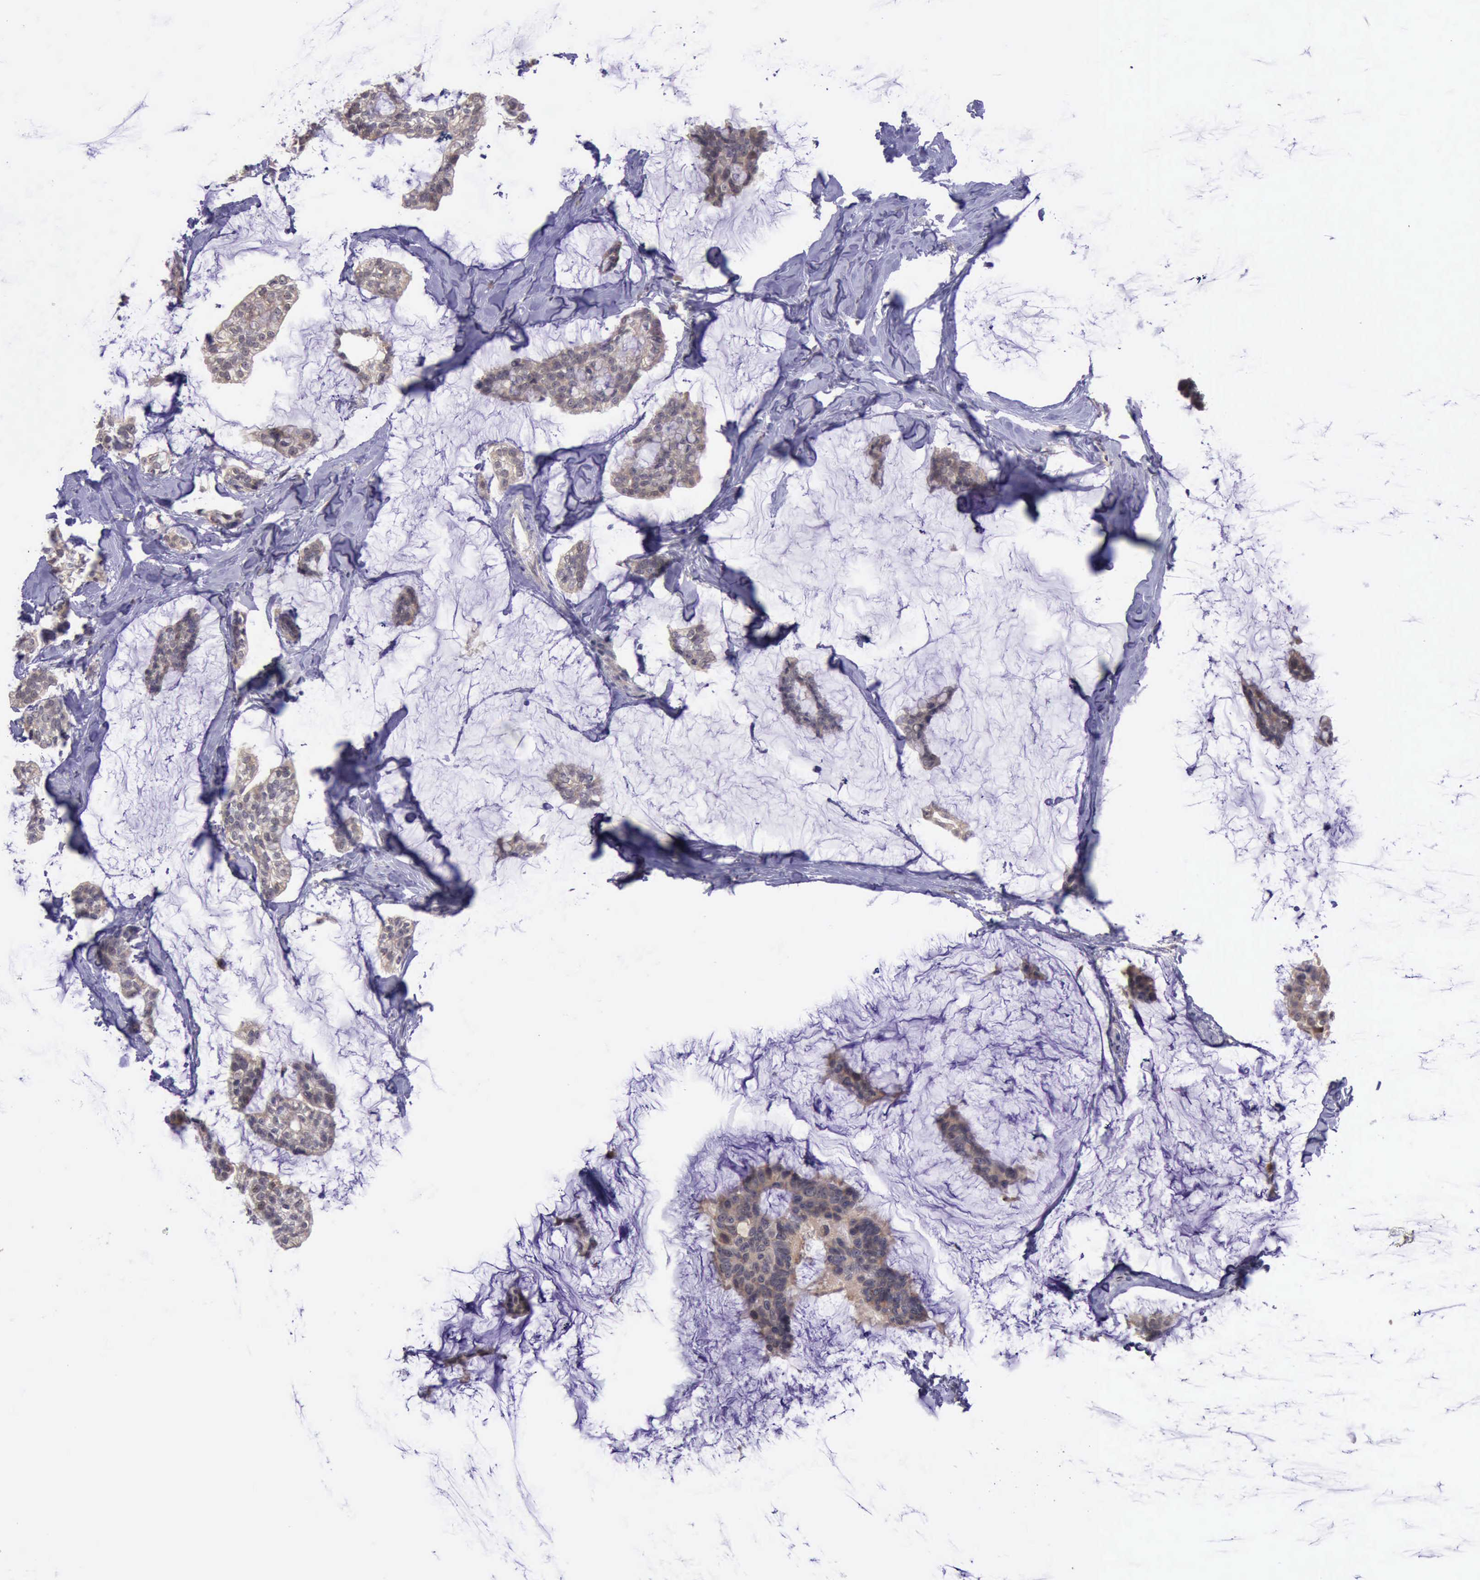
{"staining": {"intensity": "weak", "quantity": ">75%", "location": "cytoplasmic/membranous"}, "tissue": "breast cancer", "cell_type": "Tumor cells", "image_type": "cancer", "snomed": [{"axis": "morphology", "description": "Duct carcinoma"}, {"axis": "topography", "description": "Breast"}], "caption": "A micrograph of human intraductal carcinoma (breast) stained for a protein shows weak cytoplasmic/membranous brown staining in tumor cells. (DAB IHC, brown staining for protein, blue staining for nuclei).", "gene": "PLEK2", "patient": {"sex": "female", "age": 93}}